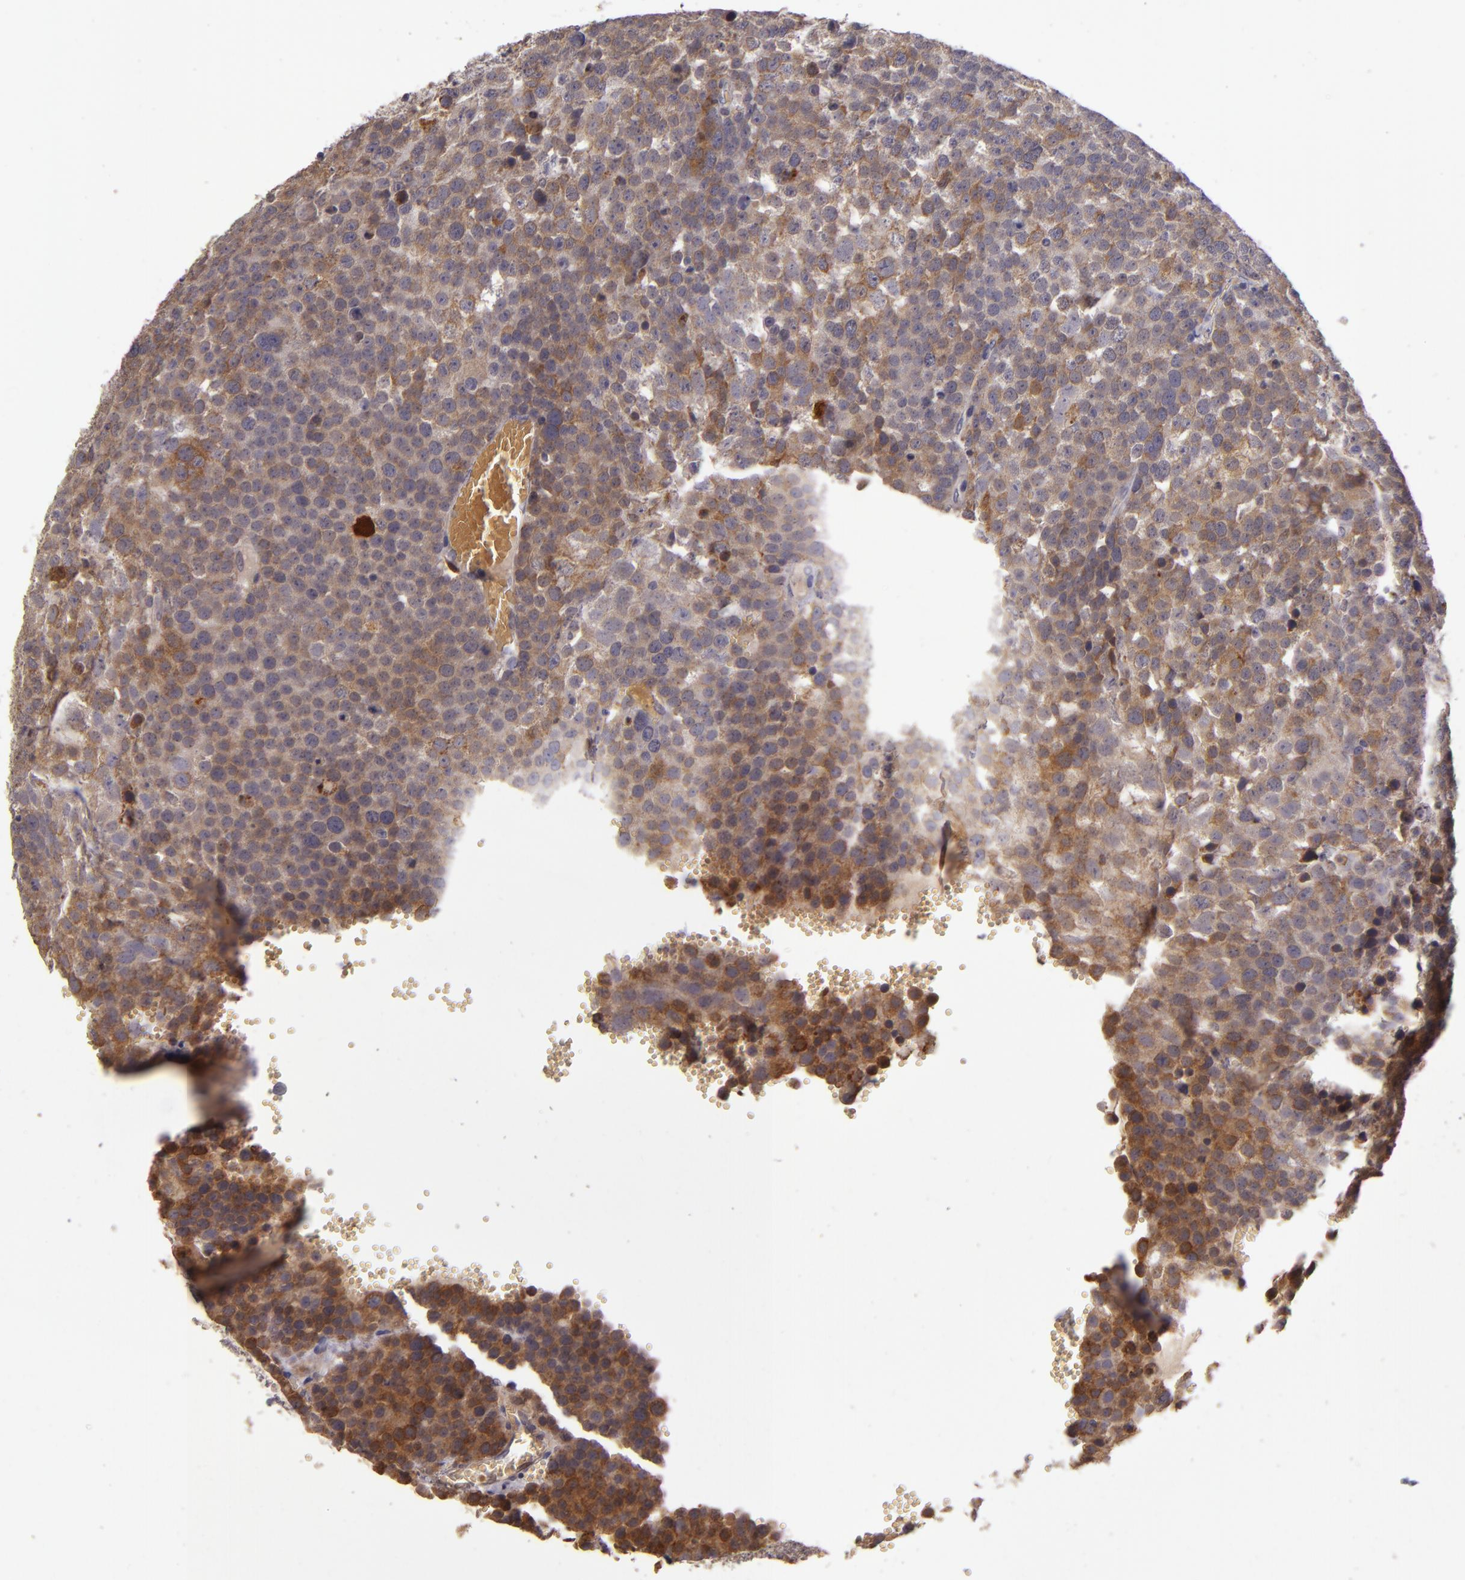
{"staining": {"intensity": "moderate", "quantity": ">75%", "location": "cytoplasmic/membranous"}, "tissue": "testis cancer", "cell_type": "Tumor cells", "image_type": "cancer", "snomed": [{"axis": "morphology", "description": "Seminoma, NOS"}, {"axis": "topography", "description": "Testis"}], "caption": "DAB immunohistochemical staining of human testis seminoma shows moderate cytoplasmic/membranous protein staining in about >75% of tumor cells. (Stains: DAB in brown, nuclei in blue, Microscopy: brightfield microscopy at high magnification).", "gene": "FHIT", "patient": {"sex": "male", "age": 71}}